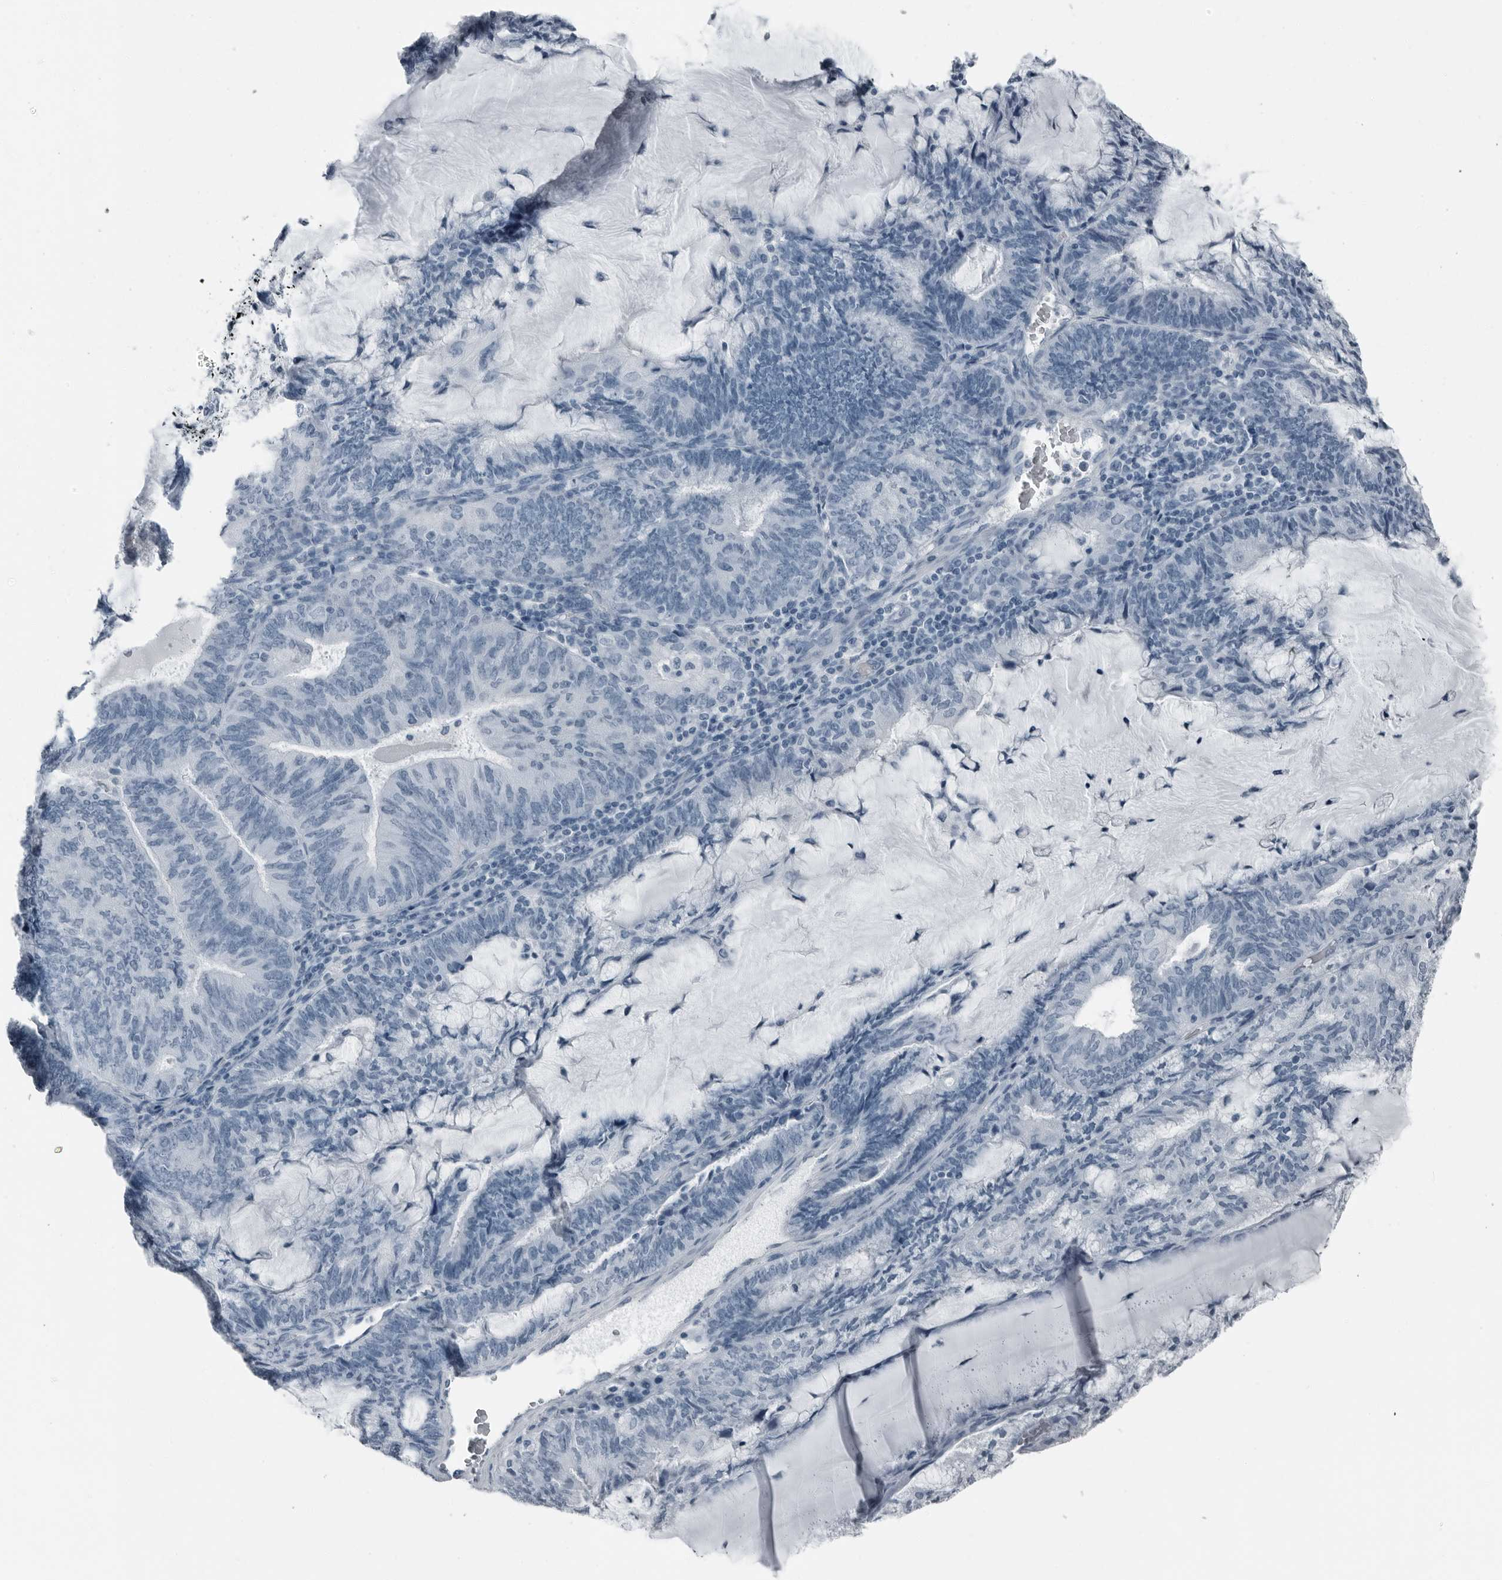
{"staining": {"intensity": "negative", "quantity": "none", "location": "none"}, "tissue": "endometrial cancer", "cell_type": "Tumor cells", "image_type": "cancer", "snomed": [{"axis": "morphology", "description": "Adenocarcinoma, NOS"}, {"axis": "topography", "description": "Endometrium"}], "caption": "Immunohistochemical staining of human endometrial cancer (adenocarcinoma) demonstrates no significant positivity in tumor cells.", "gene": "PRSS1", "patient": {"sex": "female", "age": 81}}